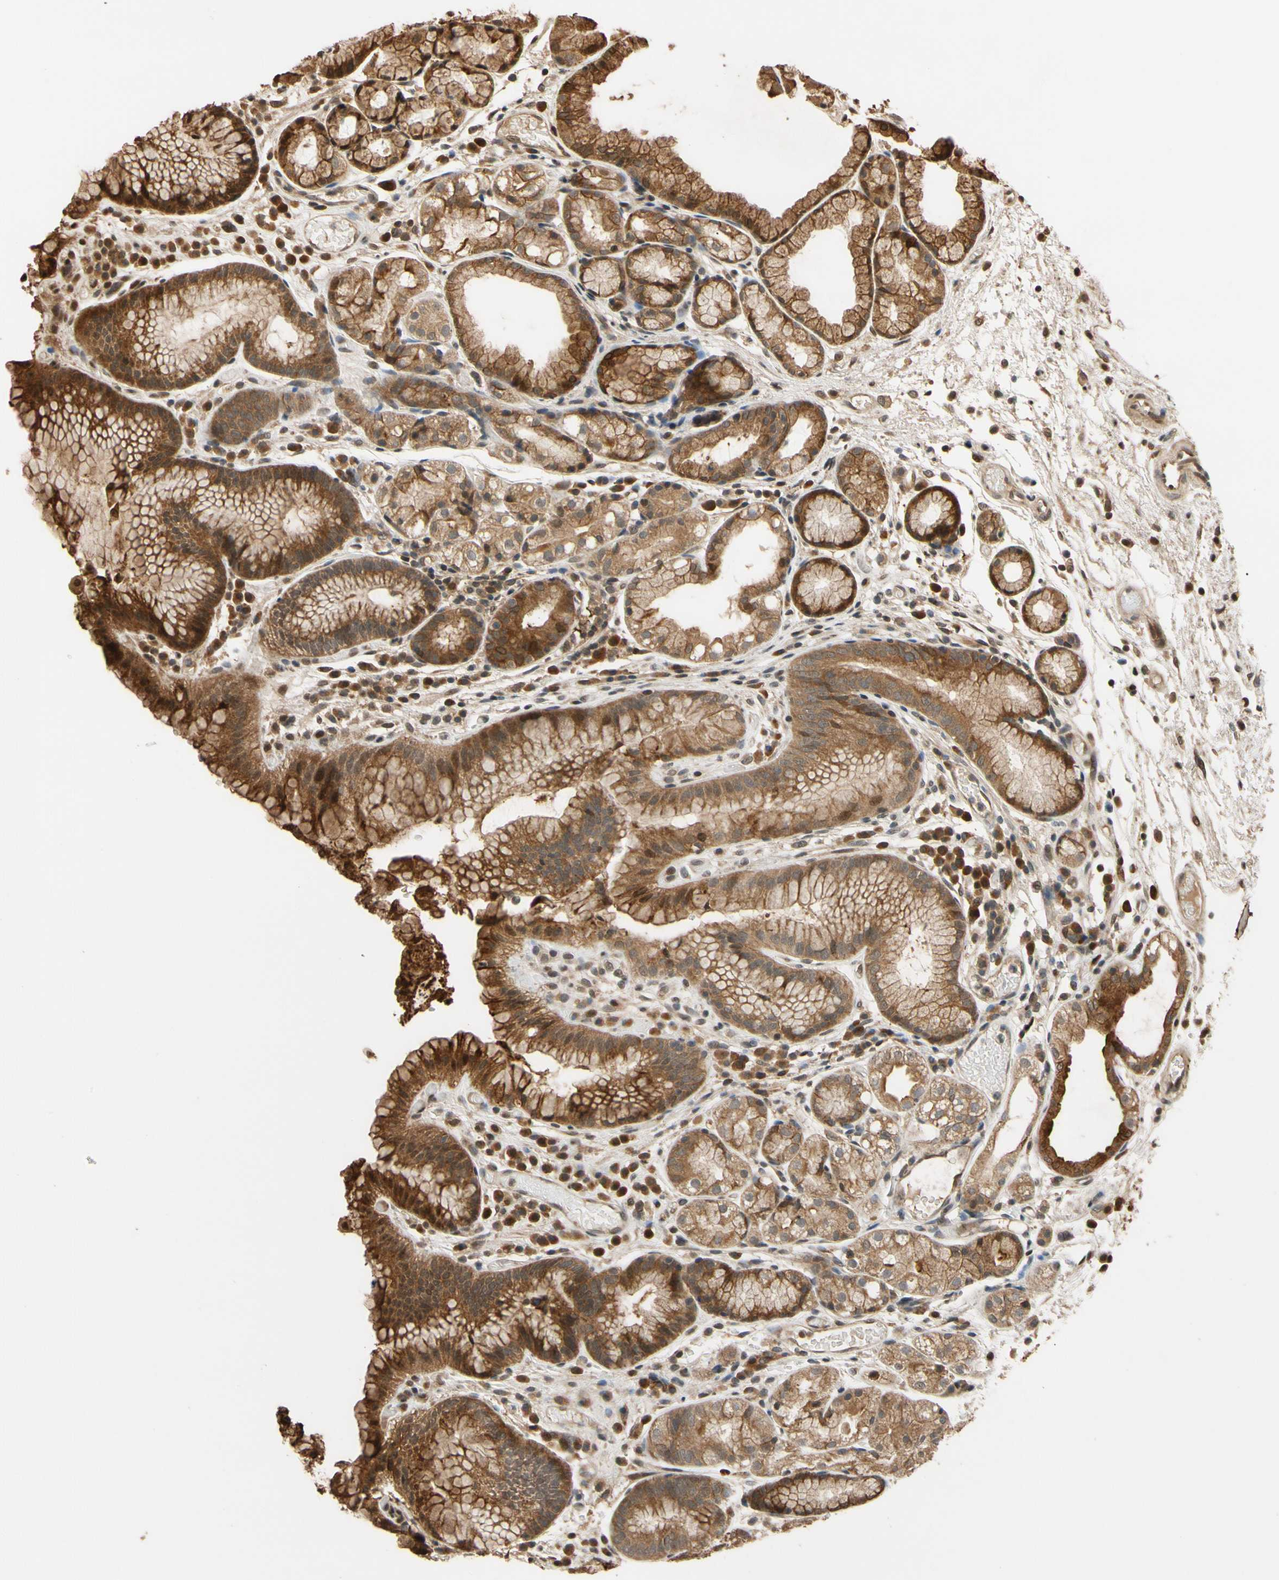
{"staining": {"intensity": "strong", "quantity": ">75%", "location": "cytoplasmic/membranous"}, "tissue": "stomach", "cell_type": "Glandular cells", "image_type": "normal", "snomed": [{"axis": "morphology", "description": "Normal tissue, NOS"}, {"axis": "topography", "description": "Stomach, upper"}], "caption": "Approximately >75% of glandular cells in normal stomach reveal strong cytoplasmic/membranous protein expression as visualized by brown immunohistochemical staining.", "gene": "TMEM230", "patient": {"sex": "male", "age": 72}}